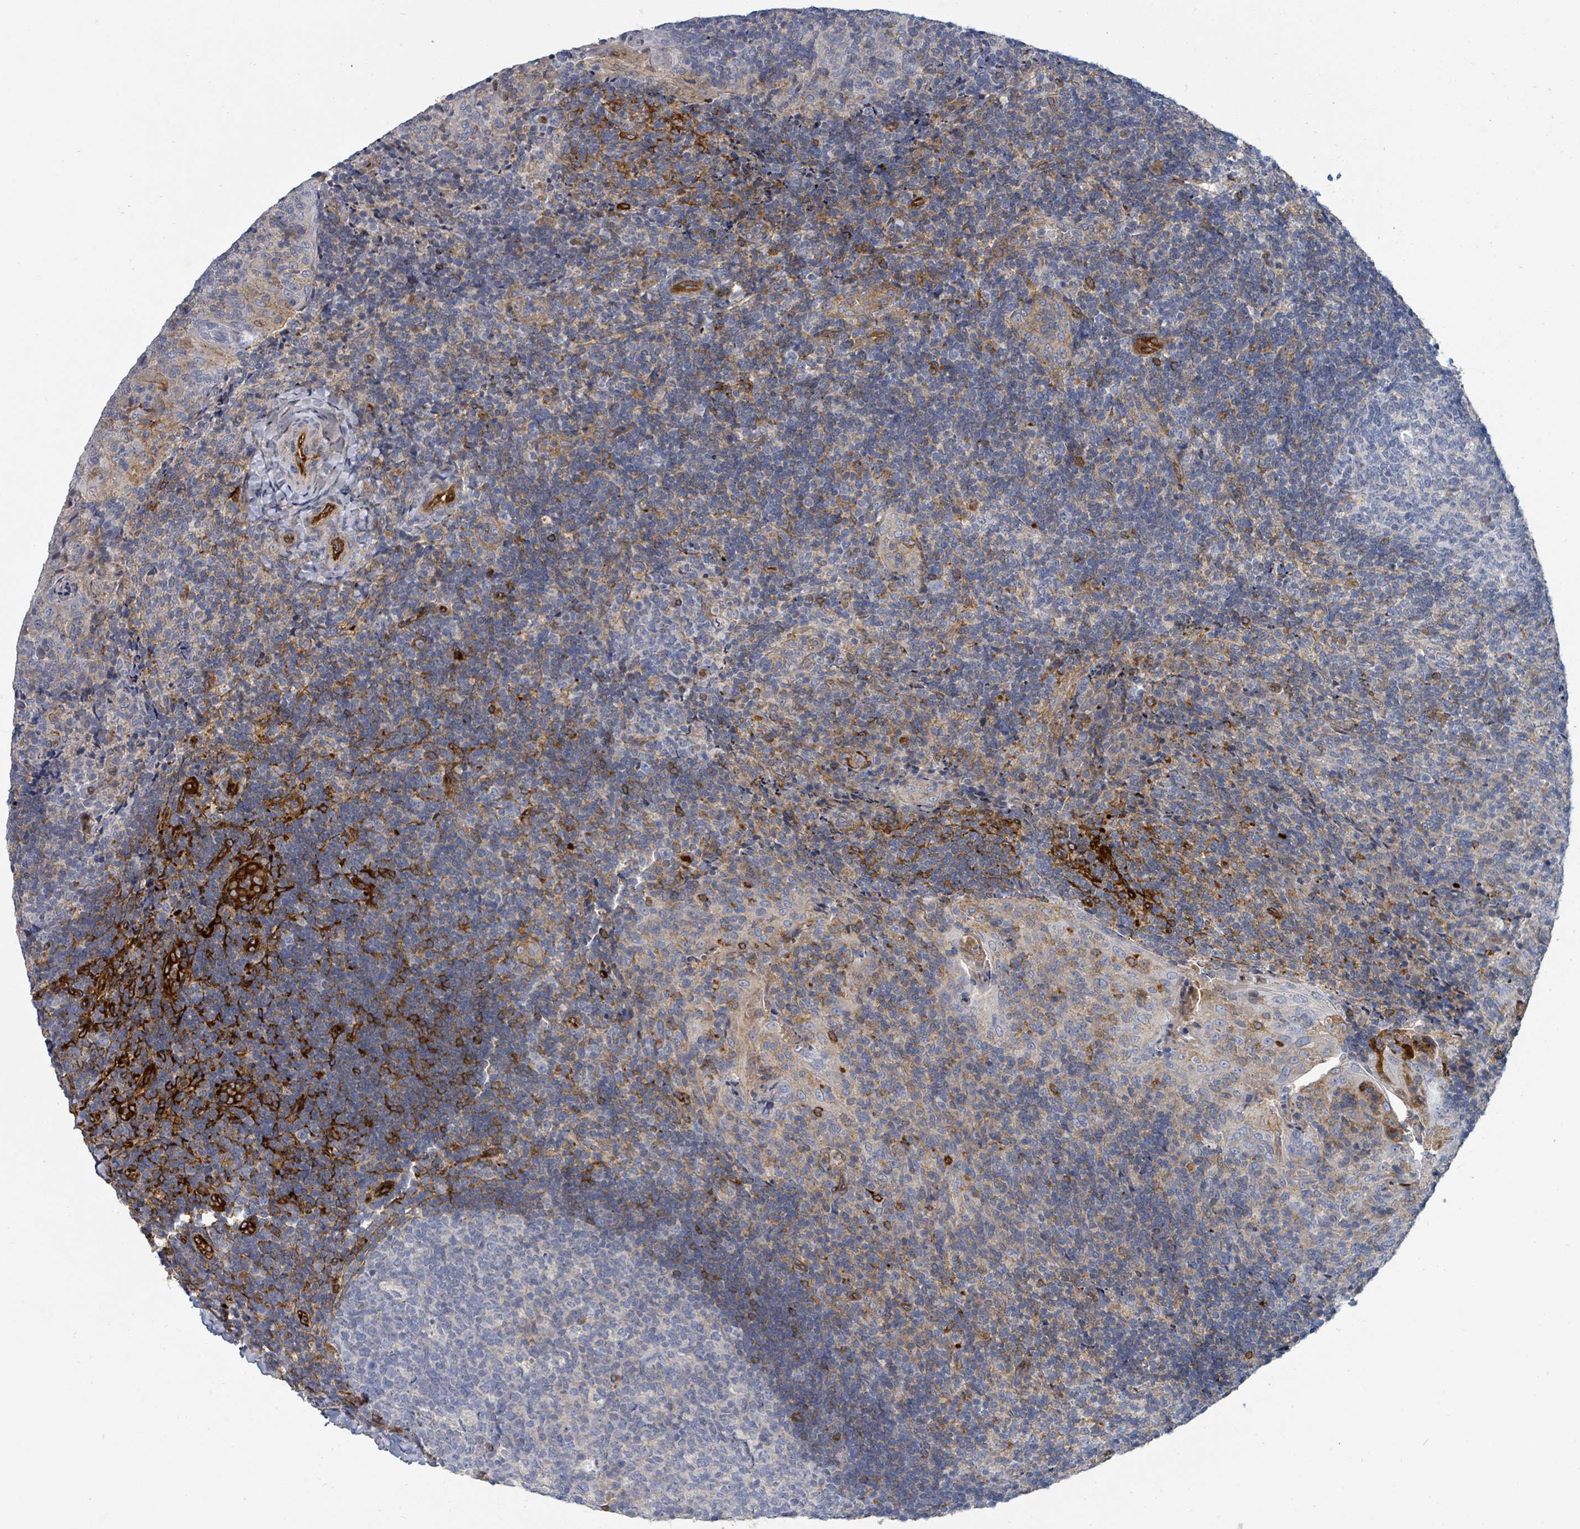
{"staining": {"intensity": "negative", "quantity": "none", "location": "none"}, "tissue": "tonsil", "cell_type": "Germinal center cells", "image_type": "normal", "snomed": [{"axis": "morphology", "description": "Normal tissue, NOS"}, {"axis": "topography", "description": "Tonsil"}], "caption": "High power microscopy photomicrograph of an immunohistochemistry (IHC) micrograph of normal tonsil, revealing no significant positivity in germinal center cells.", "gene": "IFIT1", "patient": {"sex": "male", "age": 17}}